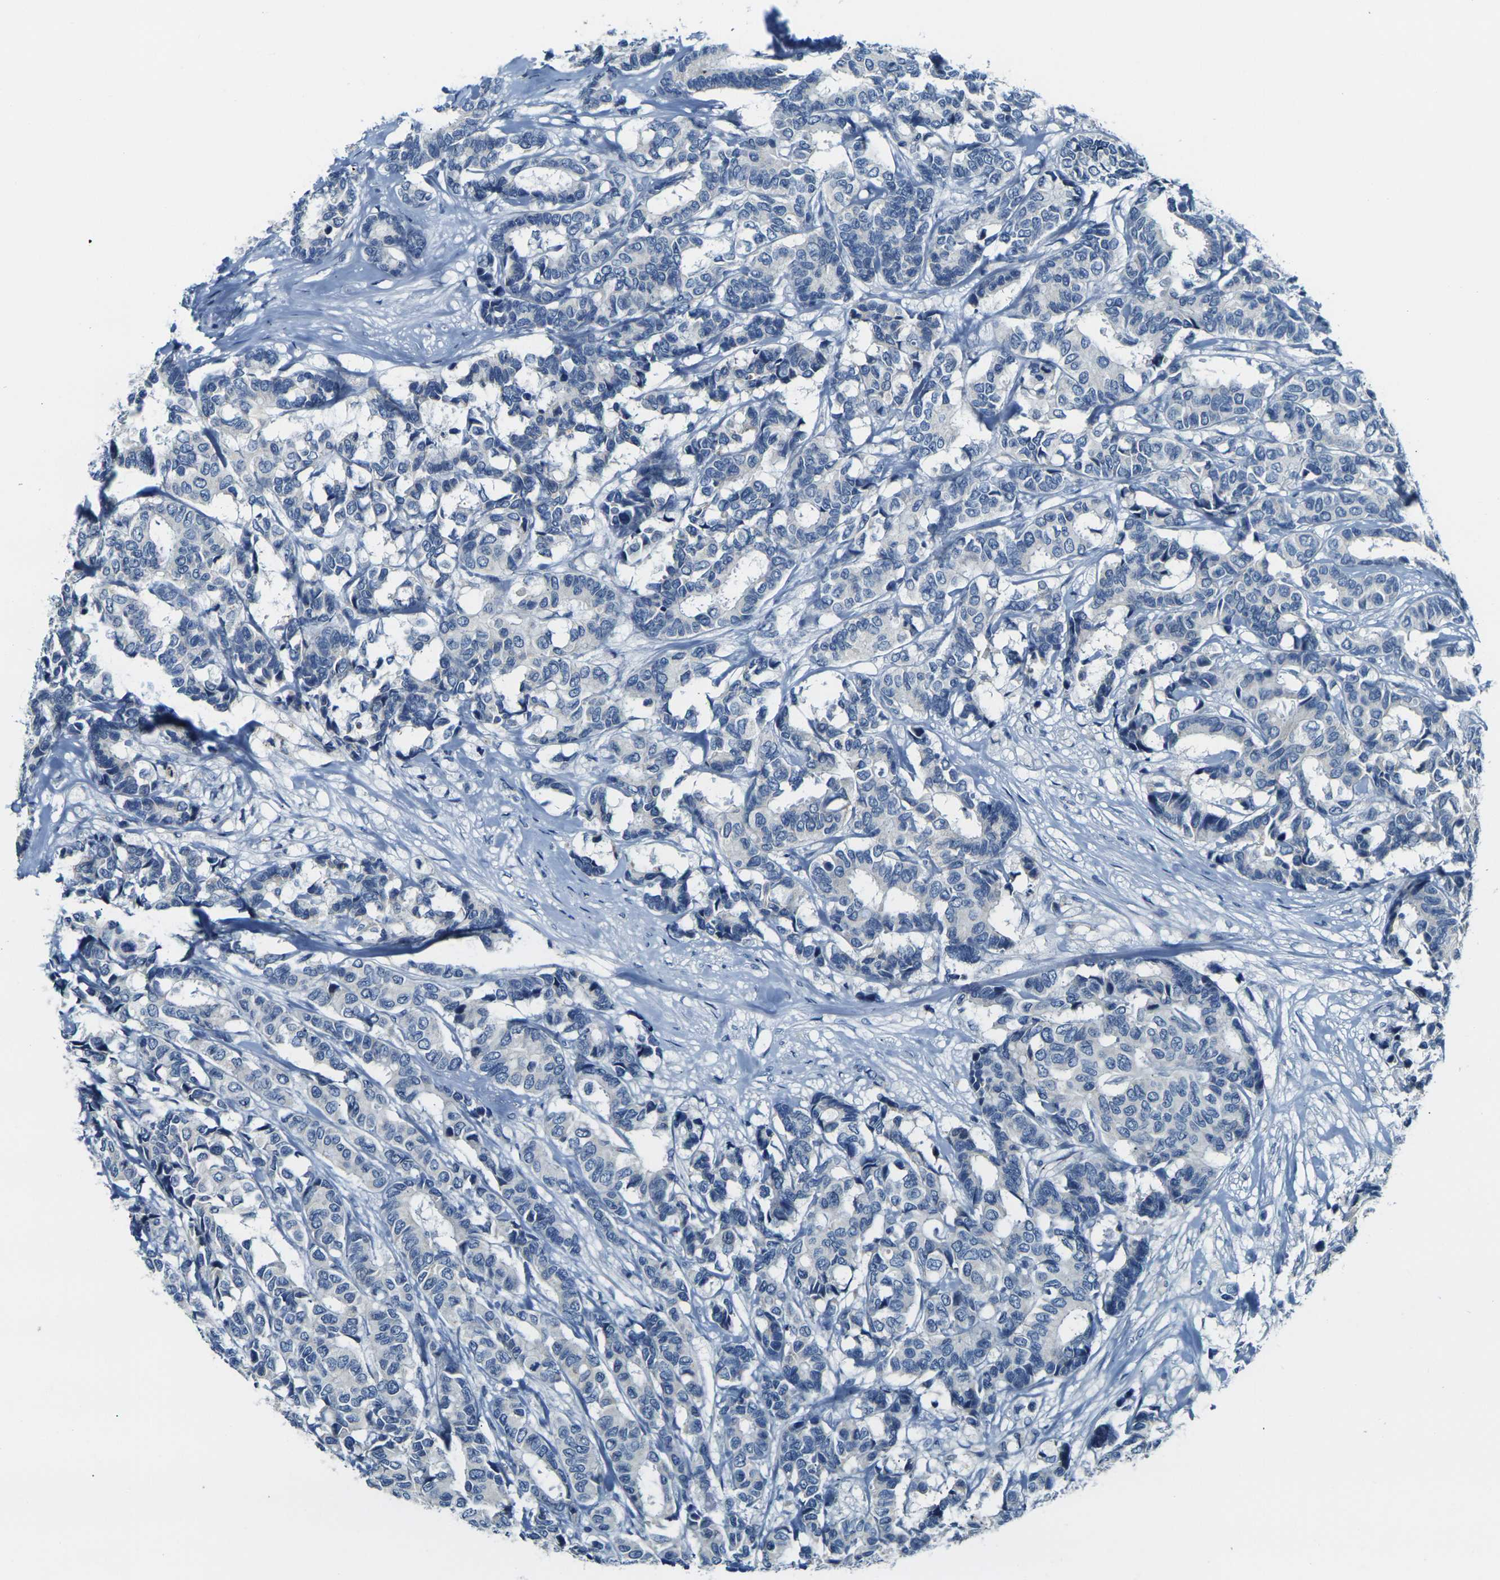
{"staining": {"intensity": "negative", "quantity": "none", "location": "none"}, "tissue": "breast cancer", "cell_type": "Tumor cells", "image_type": "cancer", "snomed": [{"axis": "morphology", "description": "Duct carcinoma"}, {"axis": "topography", "description": "Breast"}], "caption": "Immunohistochemistry image of neoplastic tissue: human breast cancer stained with DAB (3,3'-diaminobenzidine) displays no significant protein positivity in tumor cells.", "gene": "SHISAL2B", "patient": {"sex": "female", "age": 87}}